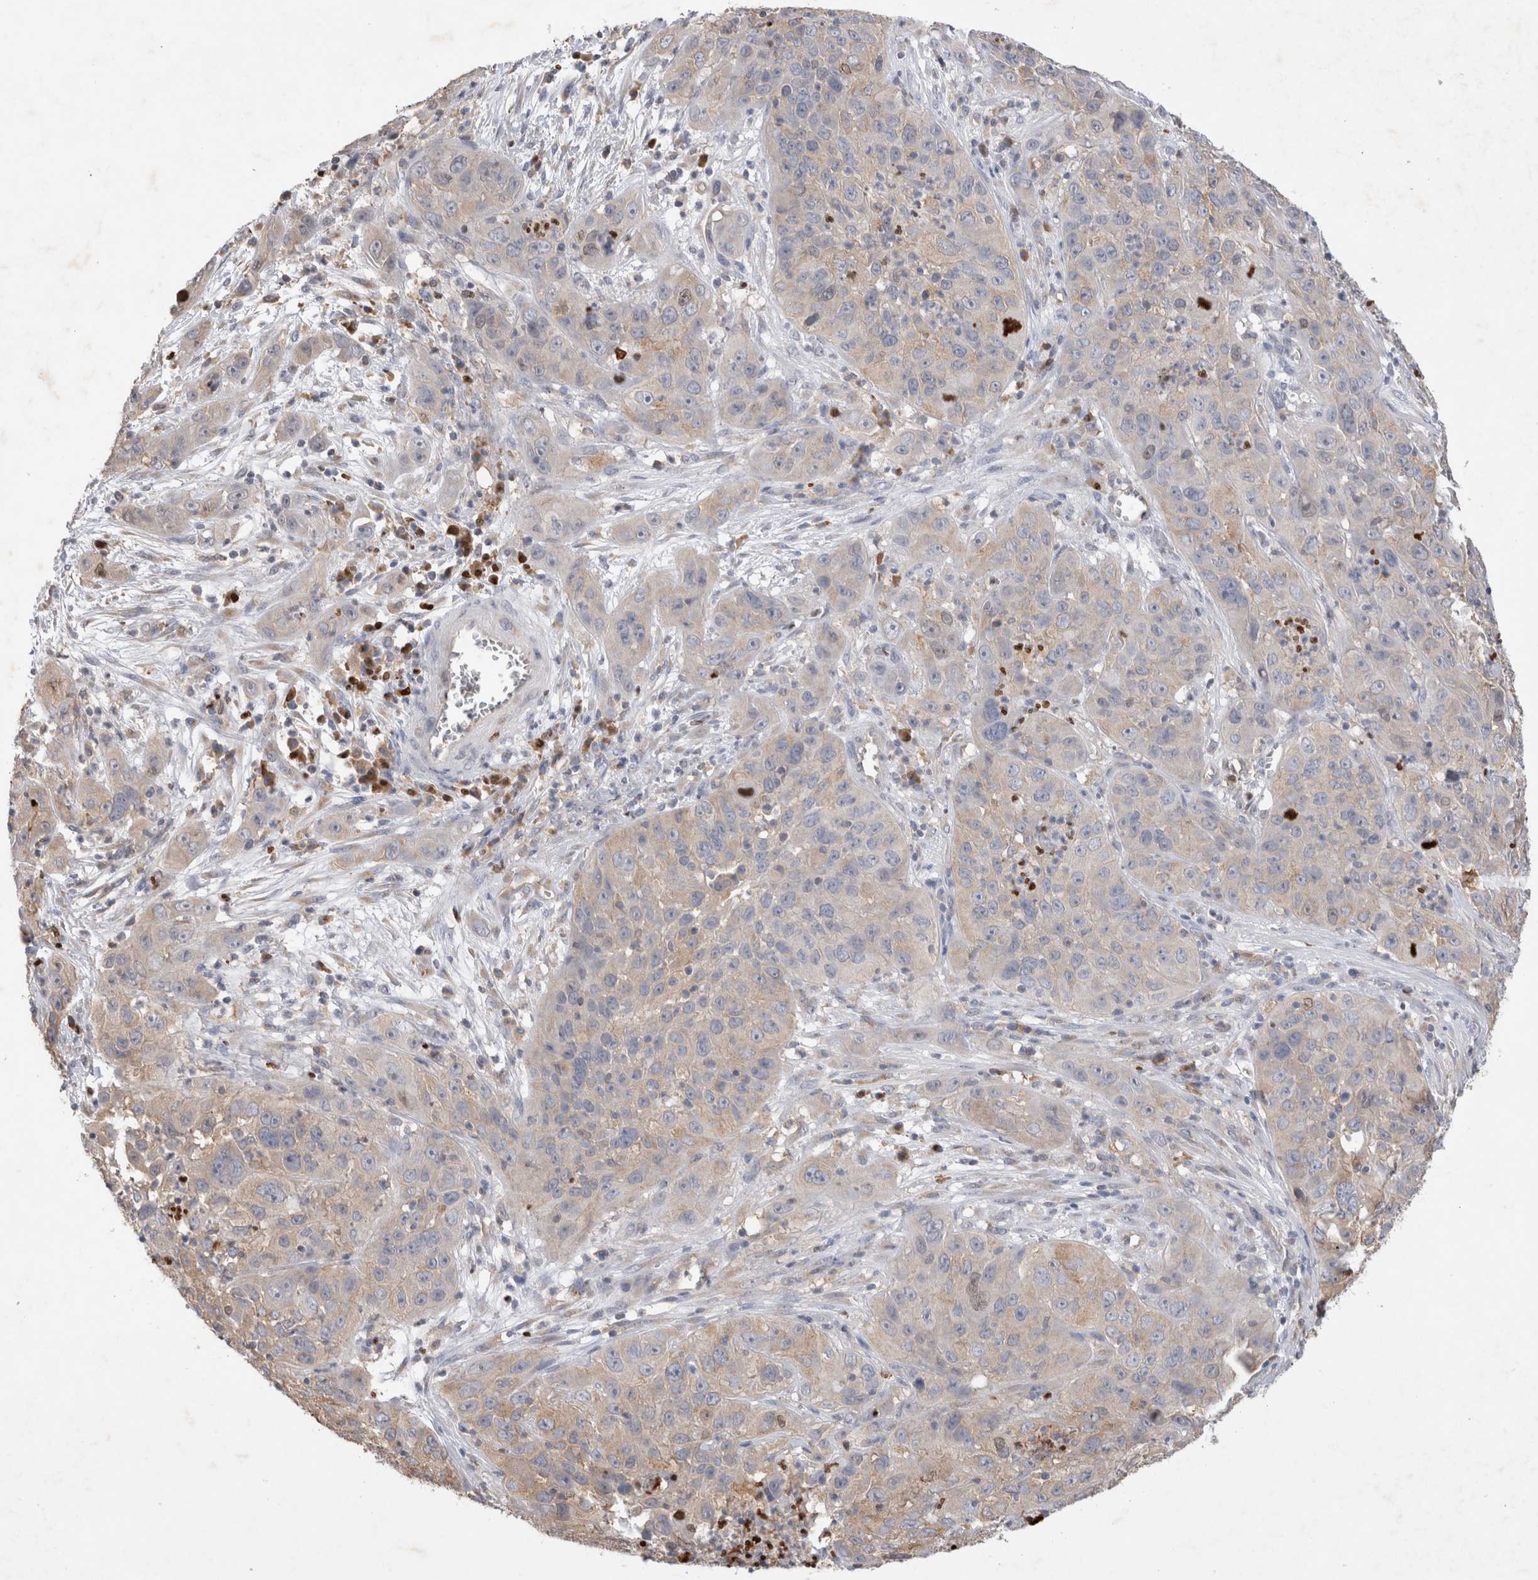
{"staining": {"intensity": "weak", "quantity": ">75%", "location": "cytoplasmic/membranous"}, "tissue": "cervical cancer", "cell_type": "Tumor cells", "image_type": "cancer", "snomed": [{"axis": "morphology", "description": "Squamous cell carcinoma, NOS"}, {"axis": "topography", "description": "Cervix"}], "caption": "Weak cytoplasmic/membranous positivity is present in about >75% of tumor cells in squamous cell carcinoma (cervical).", "gene": "GAS1", "patient": {"sex": "female", "age": 32}}